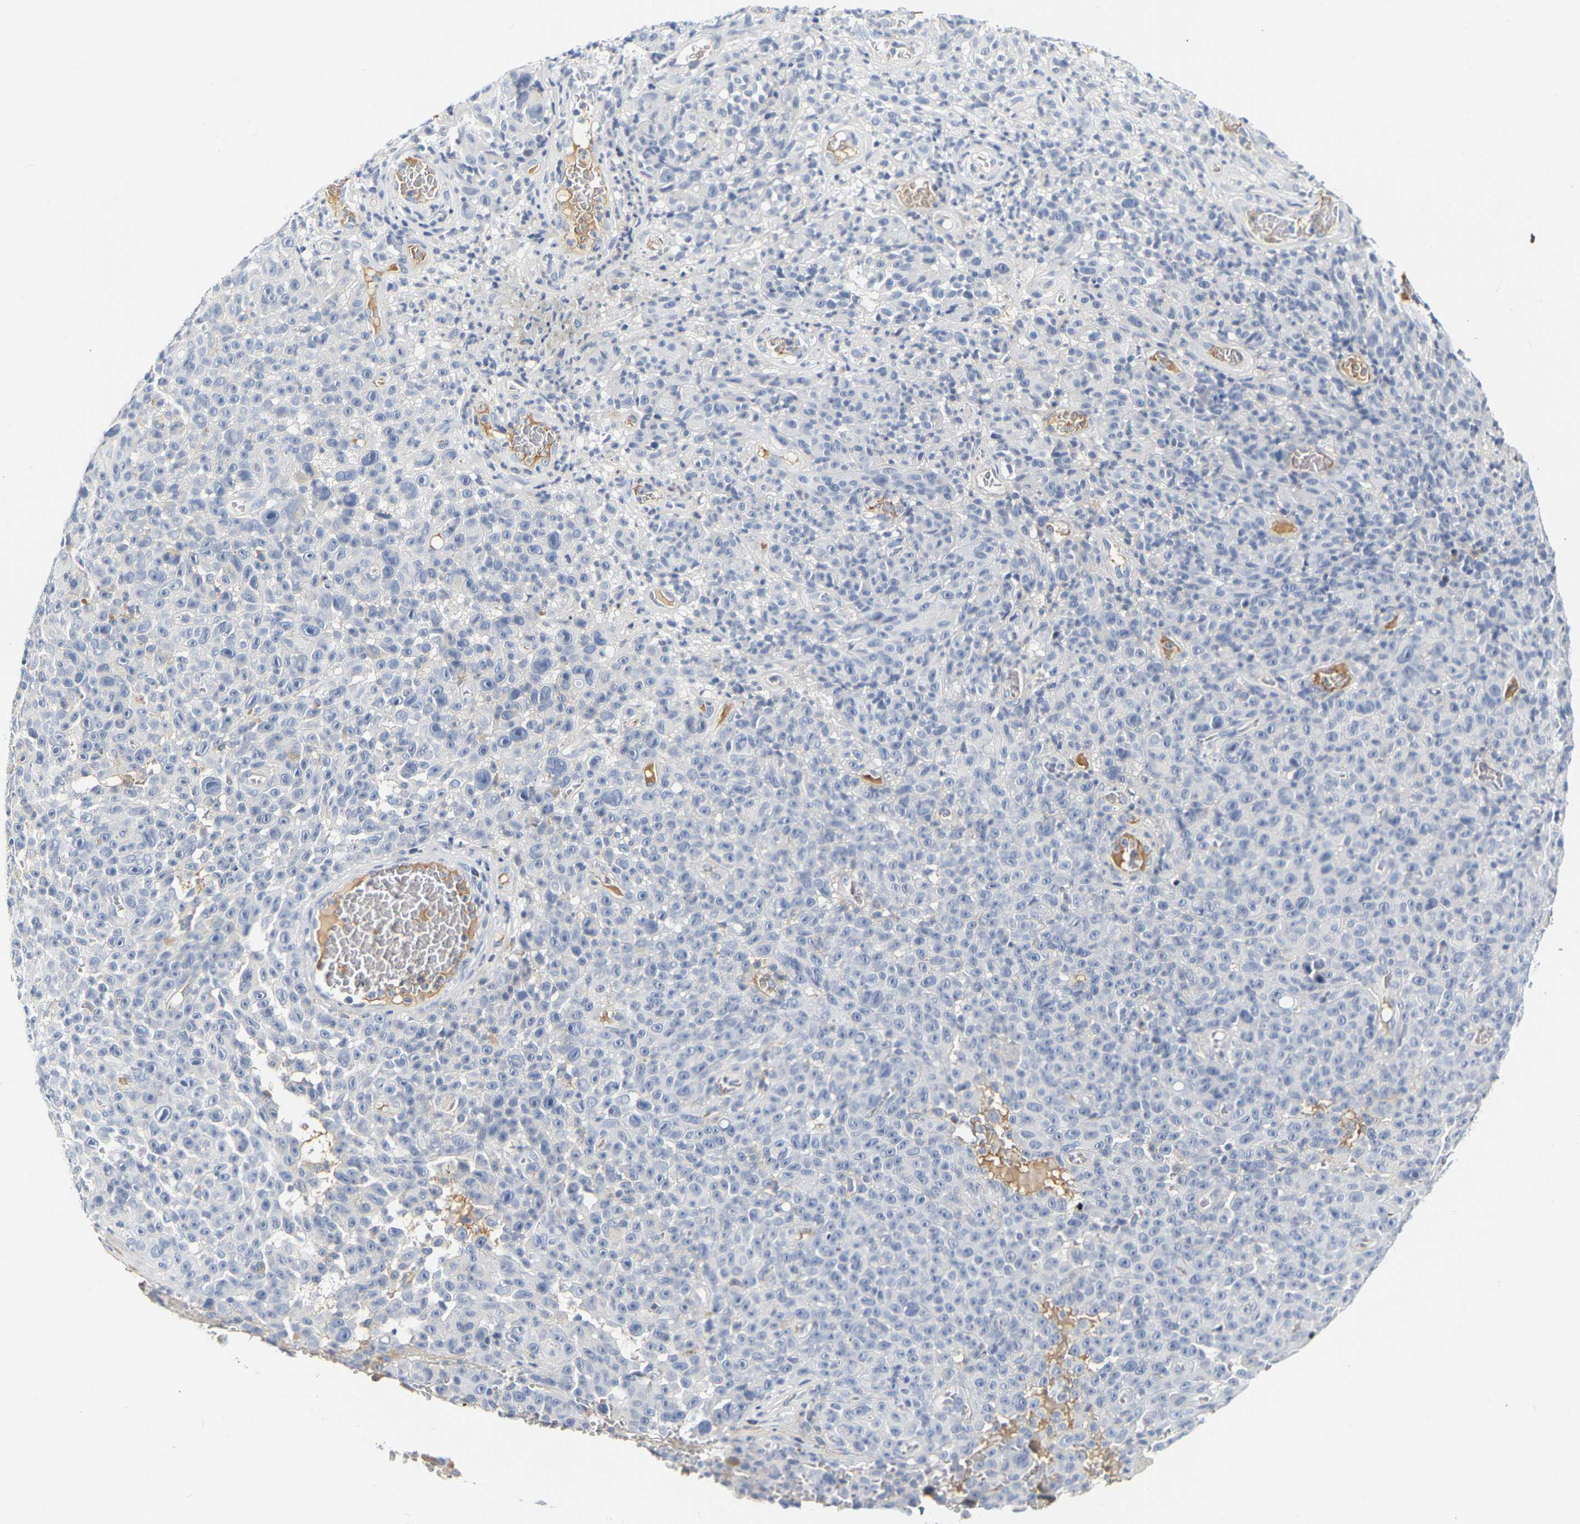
{"staining": {"intensity": "negative", "quantity": "none", "location": "none"}, "tissue": "melanoma", "cell_type": "Tumor cells", "image_type": "cancer", "snomed": [{"axis": "morphology", "description": "Malignant melanoma, NOS"}, {"axis": "topography", "description": "Skin"}], "caption": "DAB (3,3'-diaminobenzidine) immunohistochemical staining of melanoma reveals no significant positivity in tumor cells. Brightfield microscopy of immunohistochemistry (IHC) stained with DAB (3,3'-diaminobenzidine) (brown) and hematoxylin (blue), captured at high magnification.", "gene": "GNAS", "patient": {"sex": "female", "age": 82}}